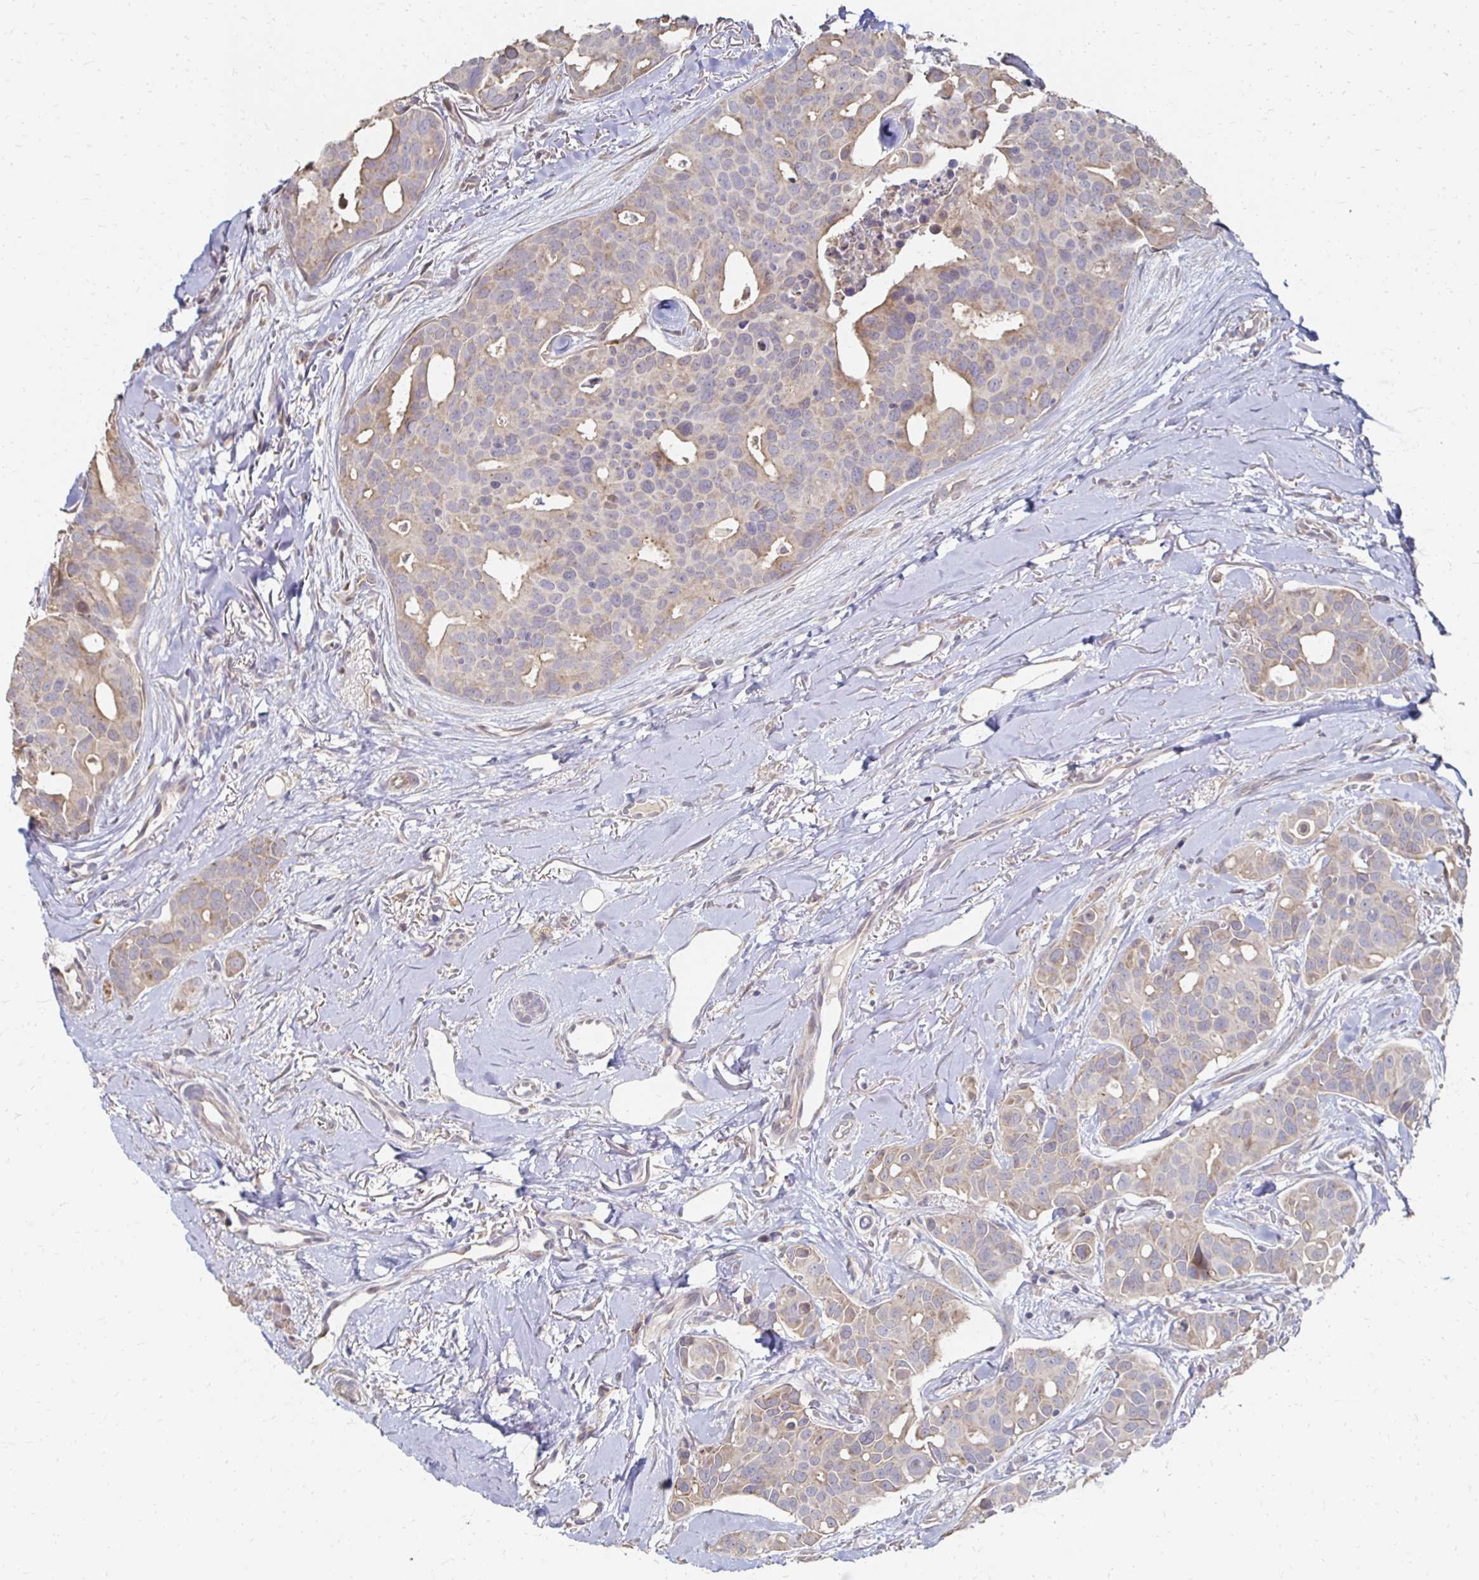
{"staining": {"intensity": "weak", "quantity": "25%-75%", "location": "cytoplasmic/membranous"}, "tissue": "breast cancer", "cell_type": "Tumor cells", "image_type": "cancer", "snomed": [{"axis": "morphology", "description": "Duct carcinoma"}, {"axis": "topography", "description": "Breast"}], "caption": "Tumor cells demonstrate low levels of weak cytoplasmic/membranous expression in approximately 25%-75% of cells in invasive ductal carcinoma (breast).", "gene": "ZNF727", "patient": {"sex": "female", "age": 54}}